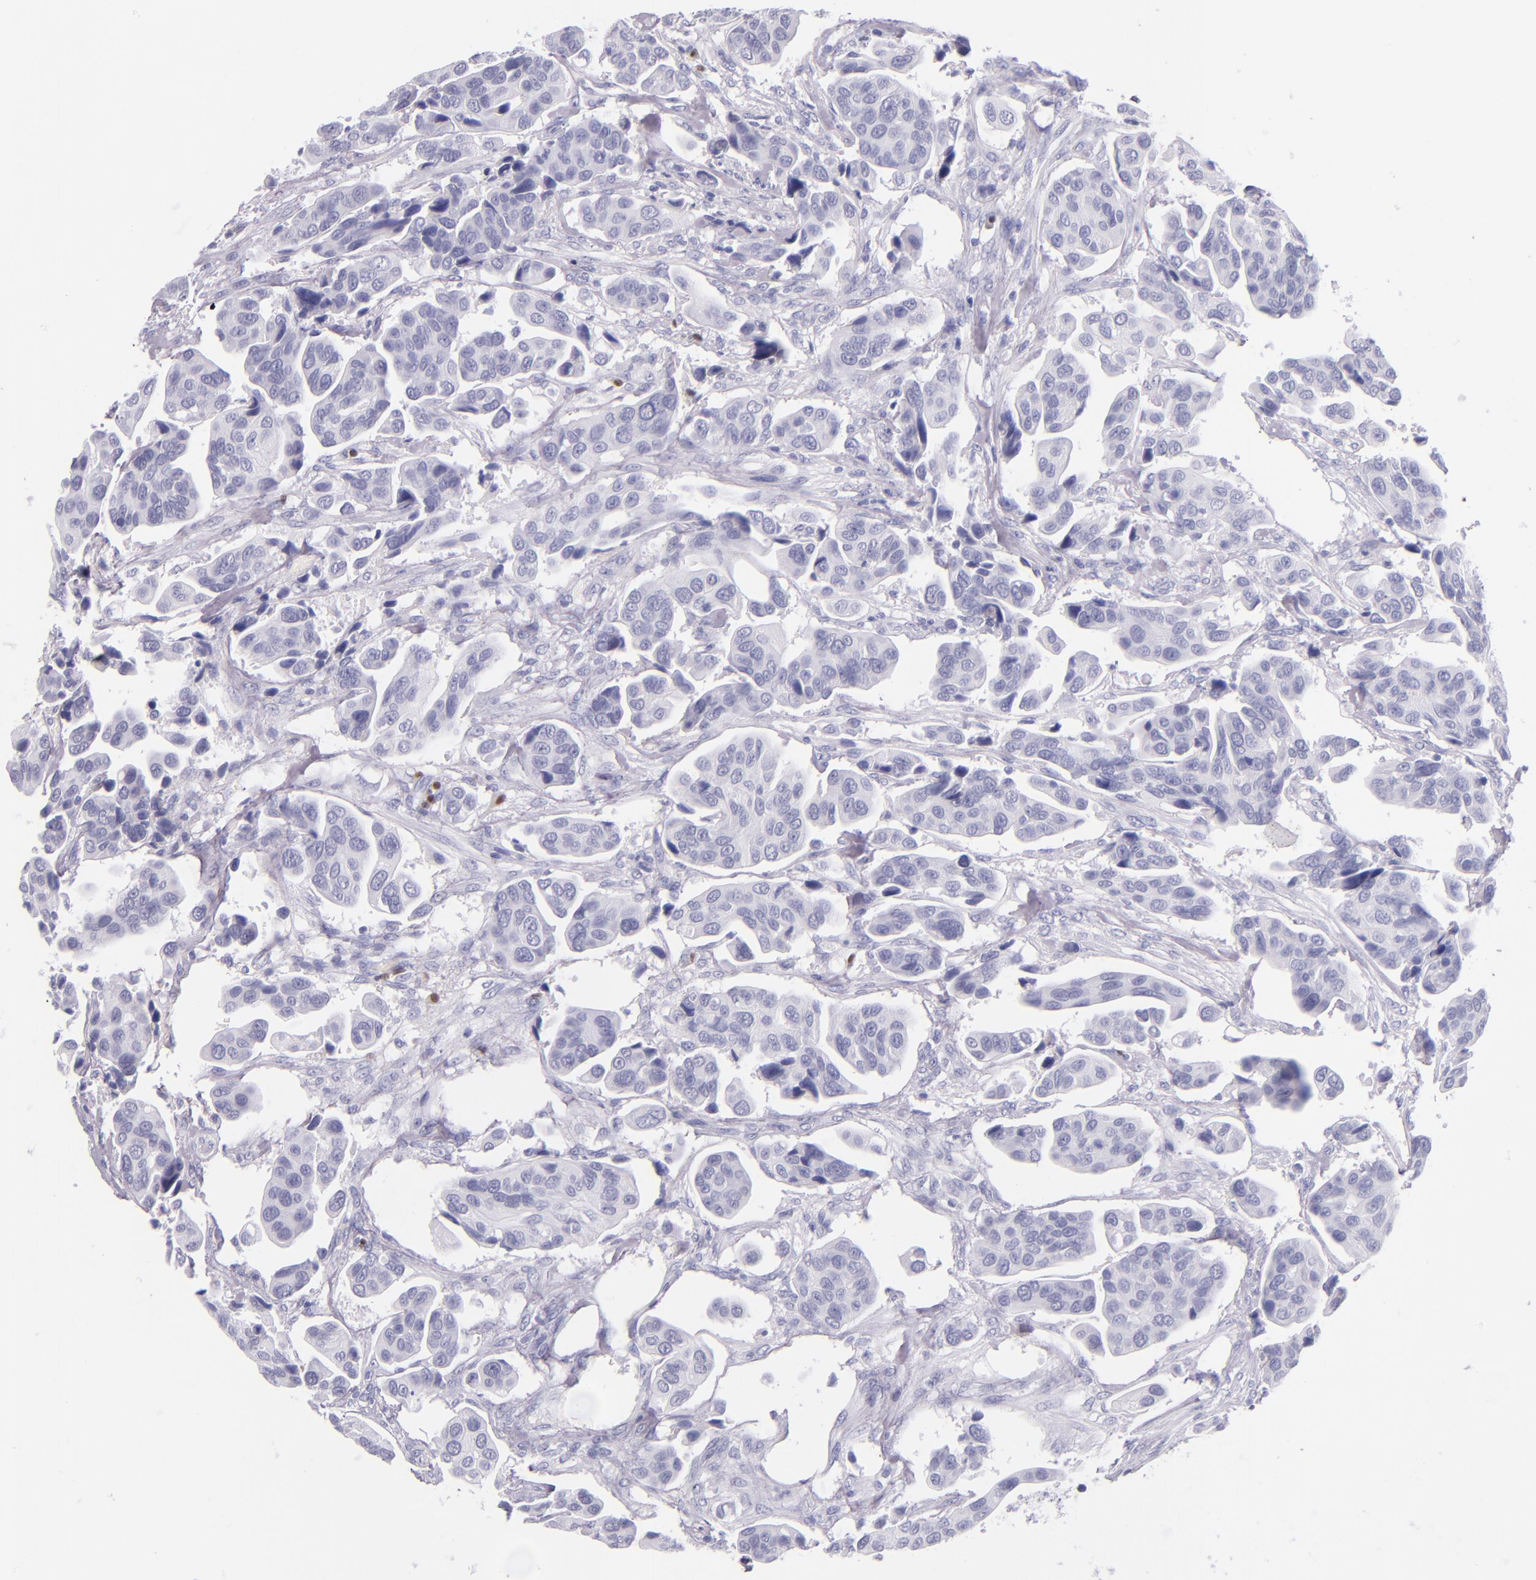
{"staining": {"intensity": "negative", "quantity": "none", "location": "none"}, "tissue": "urothelial cancer", "cell_type": "Tumor cells", "image_type": "cancer", "snomed": [{"axis": "morphology", "description": "Adenocarcinoma, NOS"}, {"axis": "topography", "description": "Urinary bladder"}], "caption": "This is a histopathology image of immunohistochemistry staining of urothelial cancer, which shows no staining in tumor cells.", "gene": "IRF4", "patient": {"sex": "male", "age": 61}}